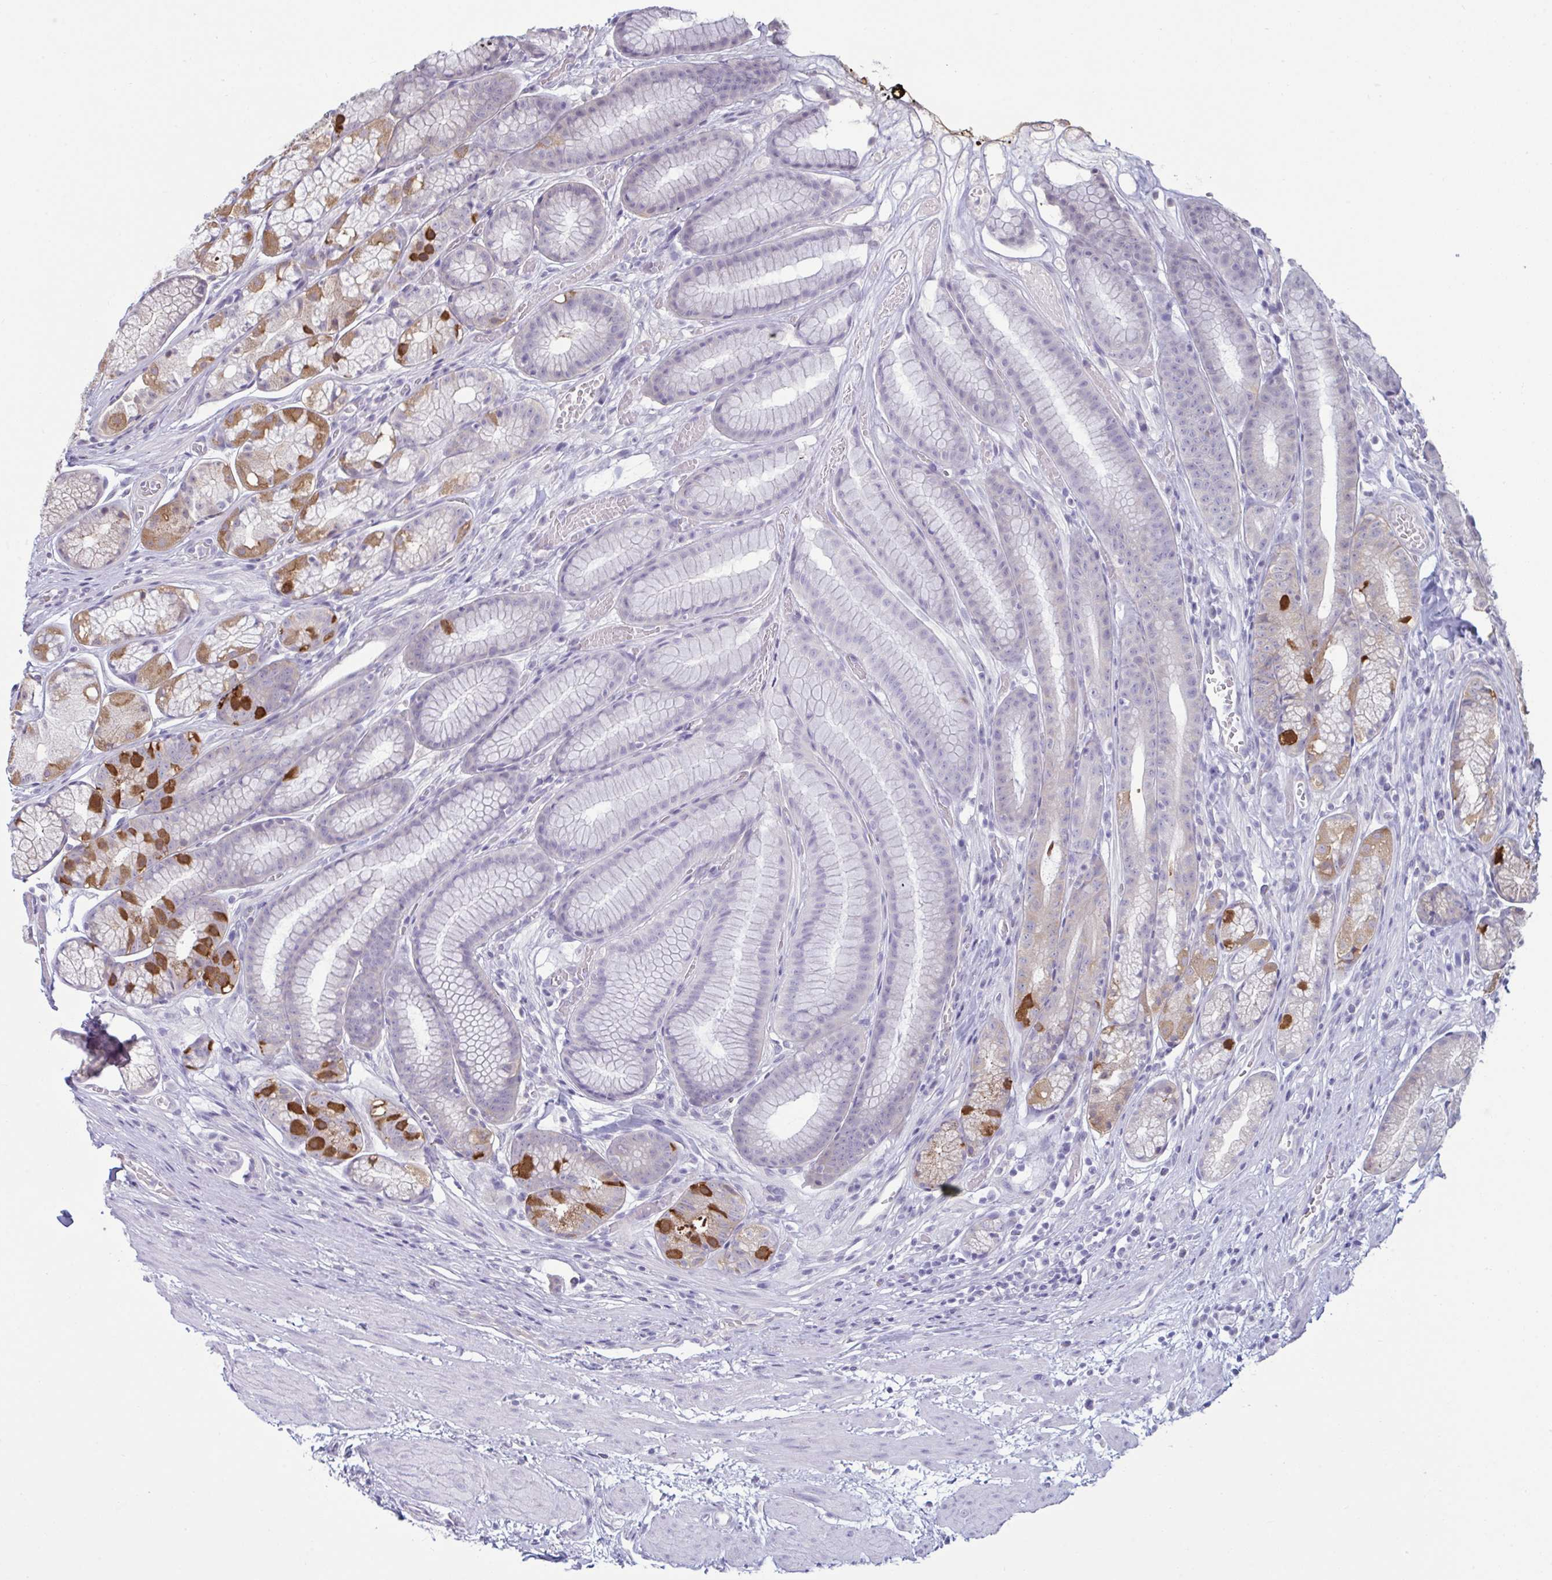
{"staining": {"intensity": "moderate", "quantity": "25%-75%", "location": "cytoplasmic/membranous"}, "tissue": "stomach", "cell_type": "Glandular cells", "image_type": "normal", "snomed": [{"axis": "morphology", "description": "Normal tissue, NOS"}, {"axis": "topography", "description": "Smooth muscle"}, {"axis": "topography", "description": "Stomach"}], "caption": "Protein expression analysis of normal stomach exhibits moderate cytoplasmic/membranous staining in about 25%-75% of glandular cells. (IHC, brightfield microscopy, high magnification).", "gene": "TBC1D4", "patient": {"sex": "male", "age": 70}}